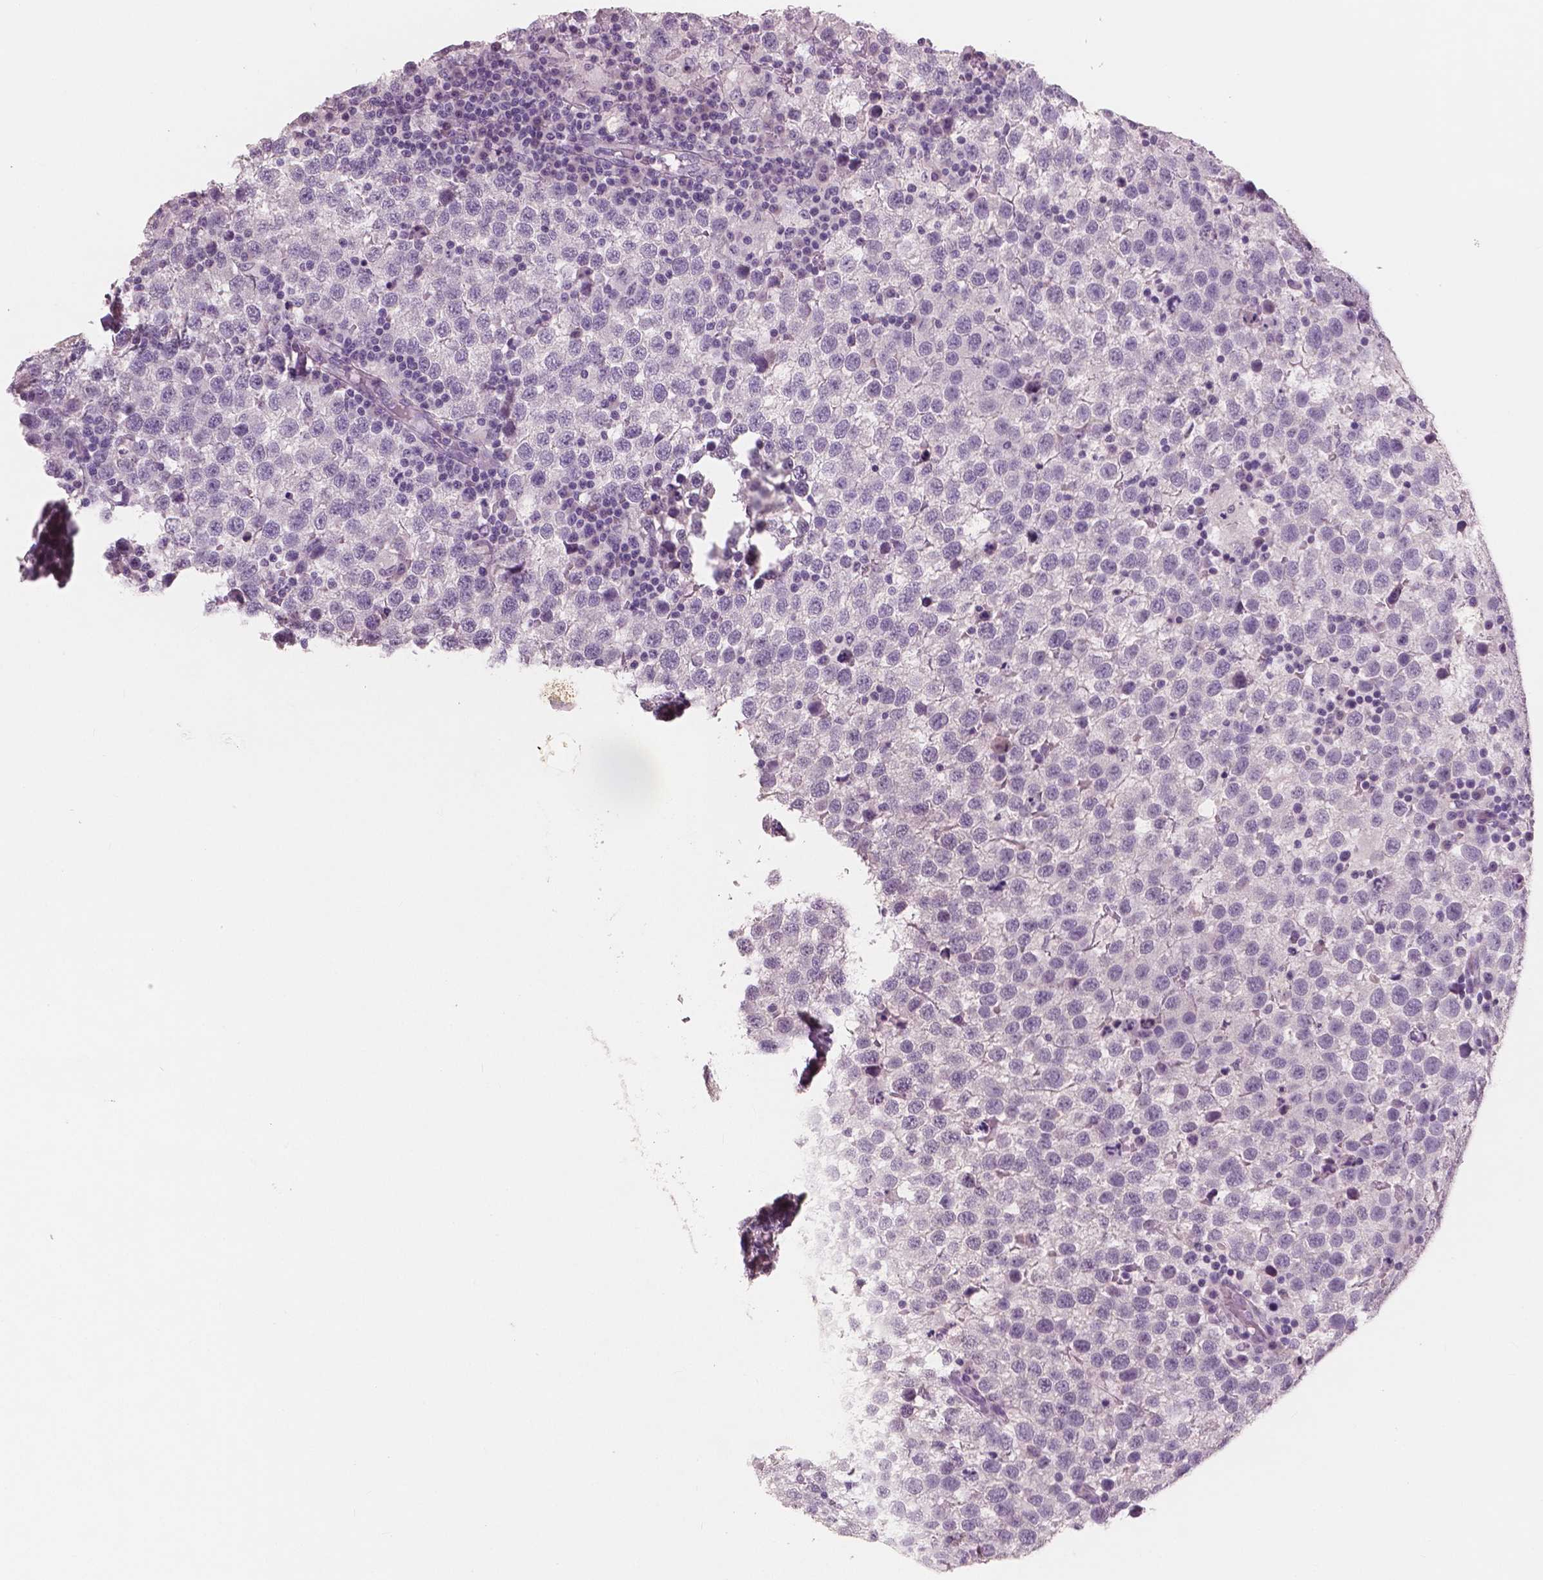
{"staining": {"intensity": "negative", "quantity": "none", "location": "none"}, "tissue": "testis cancer", "cell_type": "Tumor cells", "image_type": "cancer", "snomed": [{"axis": "morphology", "description": "Seminoma, NOS"}, {"axis": "topography", "description": "Testis"}], "caption": "Immunohistochemistry micrograph of neoplastic tissue: human testis cancer stained with DAB exhibits no significant protein positivity in tumor cells. (DAB immunohistochemistry with hematoxylin counter stain).", "gene": "NECAB1", "patient": {"sex": "male", "age": 34}}